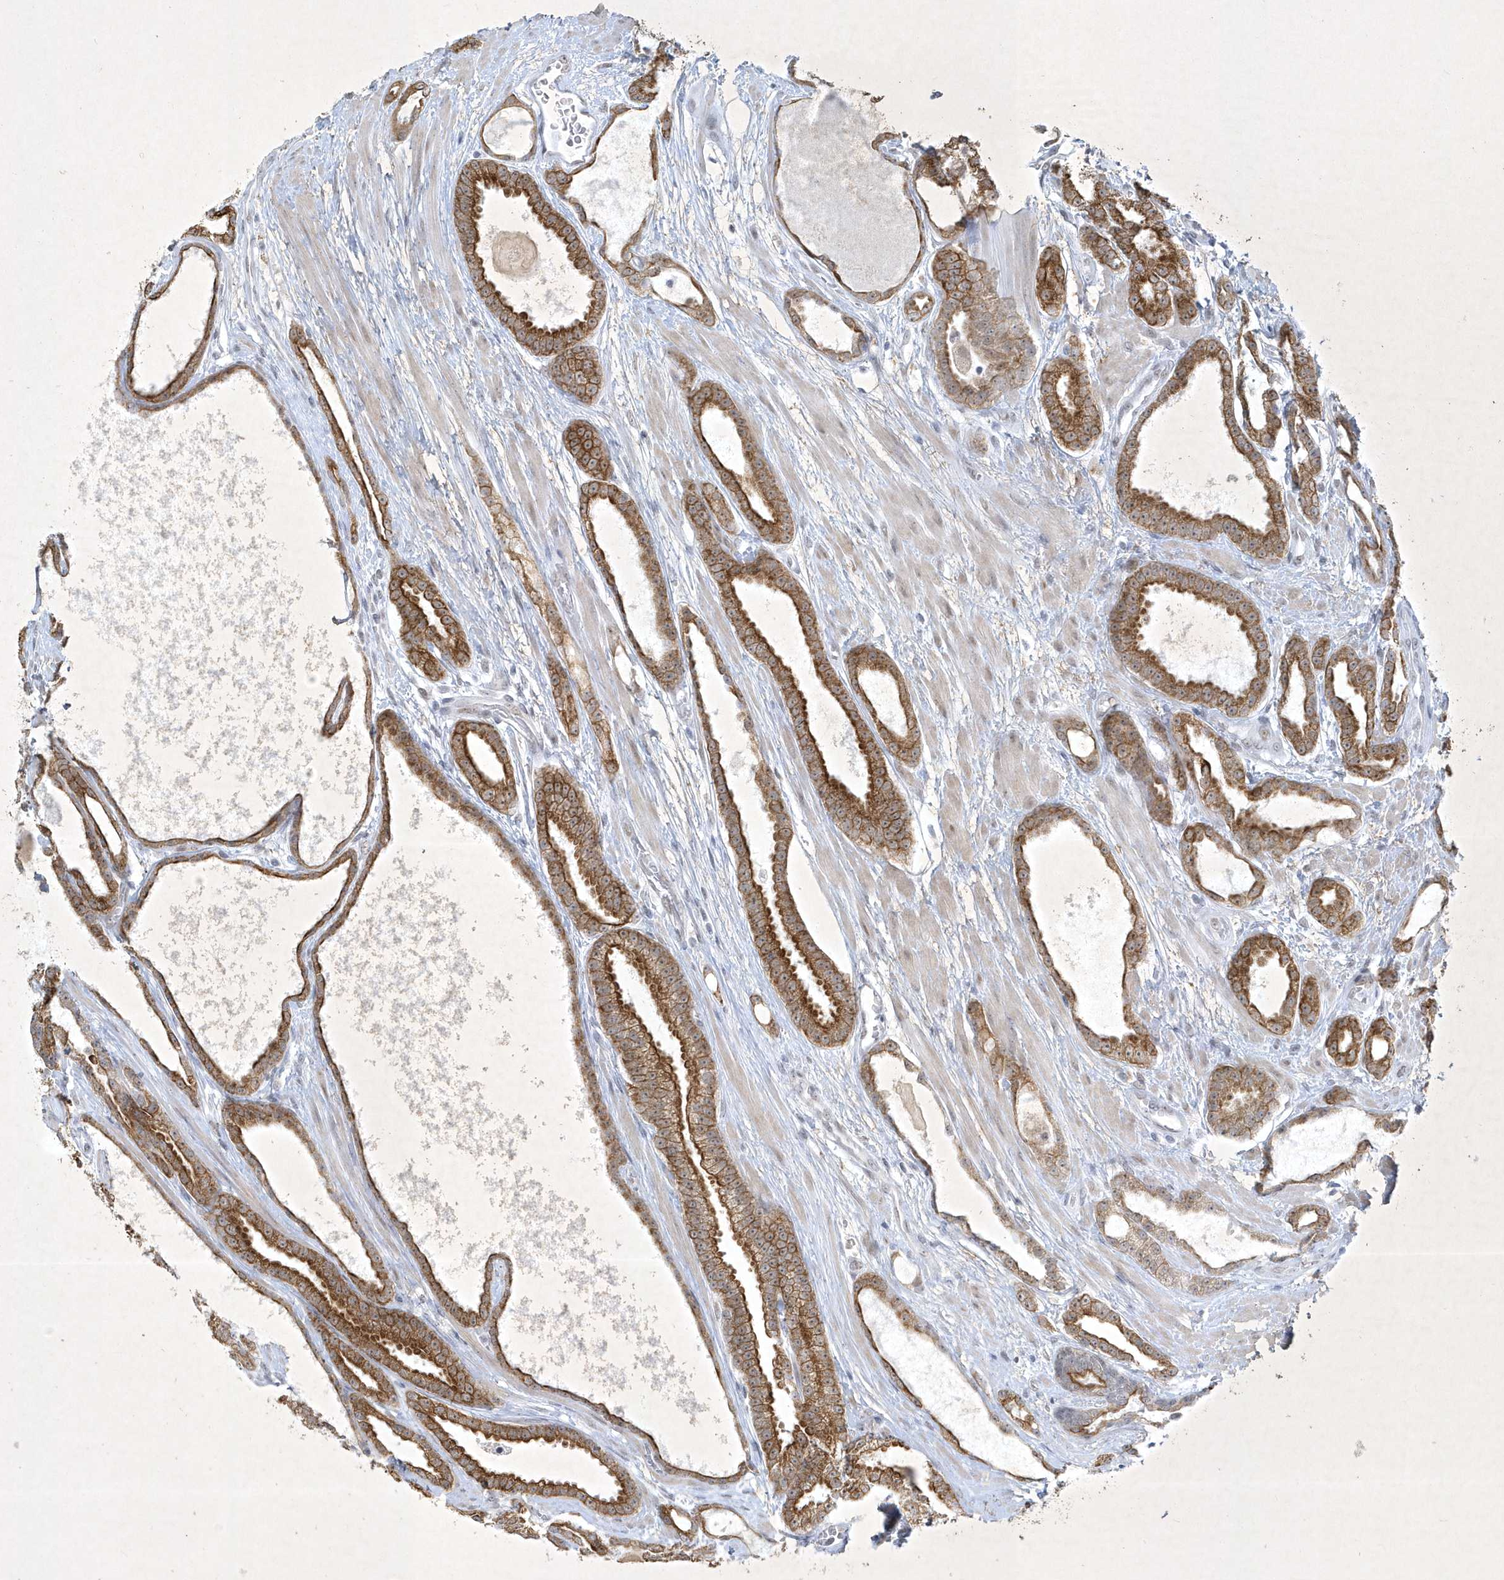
{"staining": {"intensity": "moderate", "quantity": ">75%", "location": "cytoplasmic/membranous"}, "tissue": "prostate cancer", "cell_type": "Tumor cells", "image_type": "cancer", "snomed": [{"axis": "morphology", "description": "Adenocarcinoma, High grade"}, {"axis": "topography", "description": "Prostate"}], "caption": "Immunohistochemistry staining of prostate cancer (adenocarcinoma (high-grade)), which reveals medium levels of moderate cytoplasmic/membranous staining in about >75% of tumor cells indicating moderate cytoplasmic/membranous protein positivity. The staining was performed using DAB (3,3'-diaminobenzidine) (brown) for protein detection and nuclei were counterstained in hematoxylin (blue).", "gene": "ZBTB9", "patient": {"sex": "male", "age": 60}}